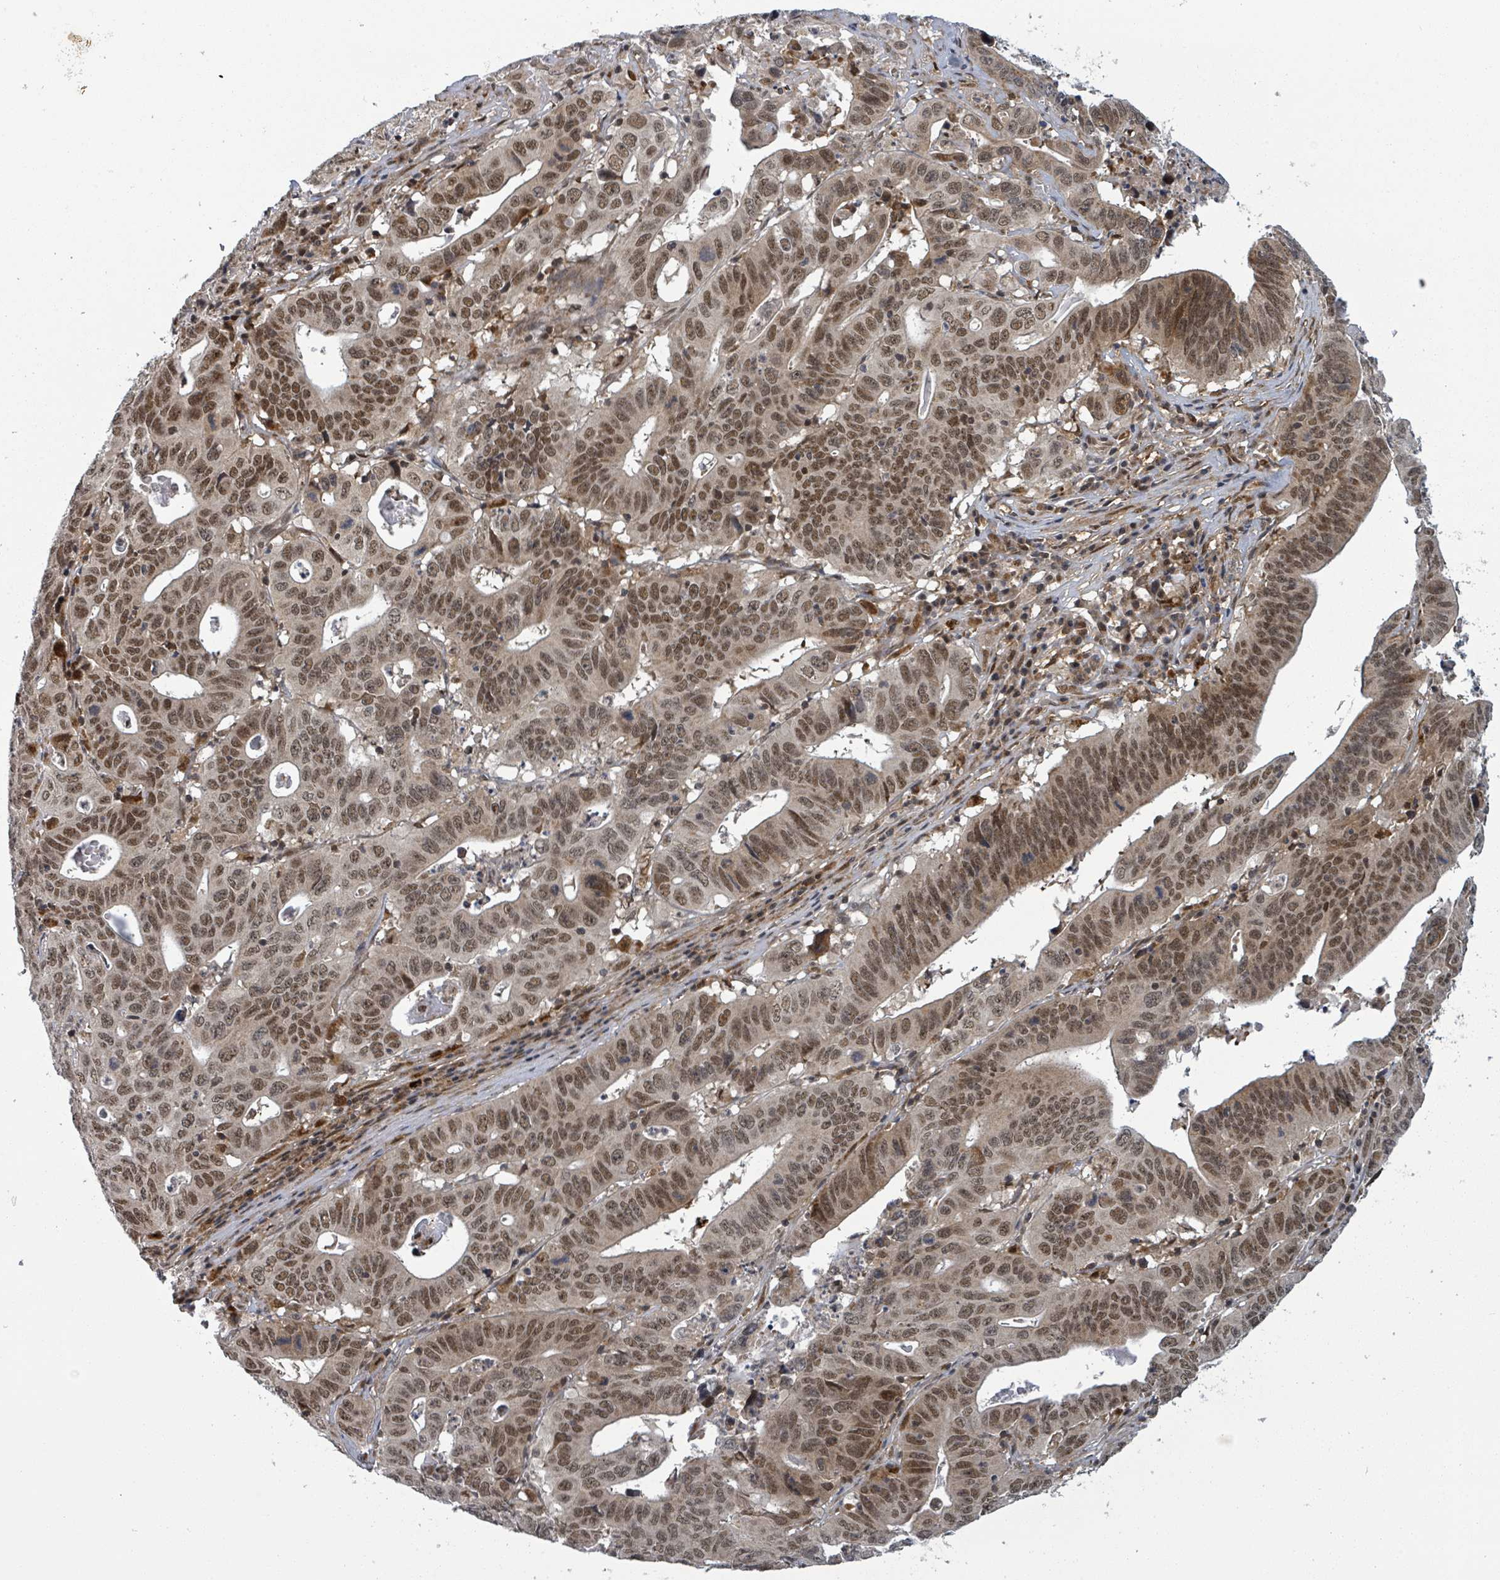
{"staining": {"intensity": "moderate", "quantity": ">75%", "location": "cytoplasmic/membranous,nuclear"}, "tissue": "lung cancer", "cell_type": "Tumor cells", "image_type": "cancer", "snomed": [{"axis": "morphology", "description": "Adenocarcinoma, NOS"}, {"axis": "topography", "description": "Lung"}], "caption": "DAB (3,3'-diaminobenzidine) immunohistochemical staining of human lung cancer demonstrates moderate cytoplasmic/membranous and nuclear protein staining in about >75% of tumor cells.", "gene": "GTF3C1", "patient": {"sex": "female", "age": 60}}